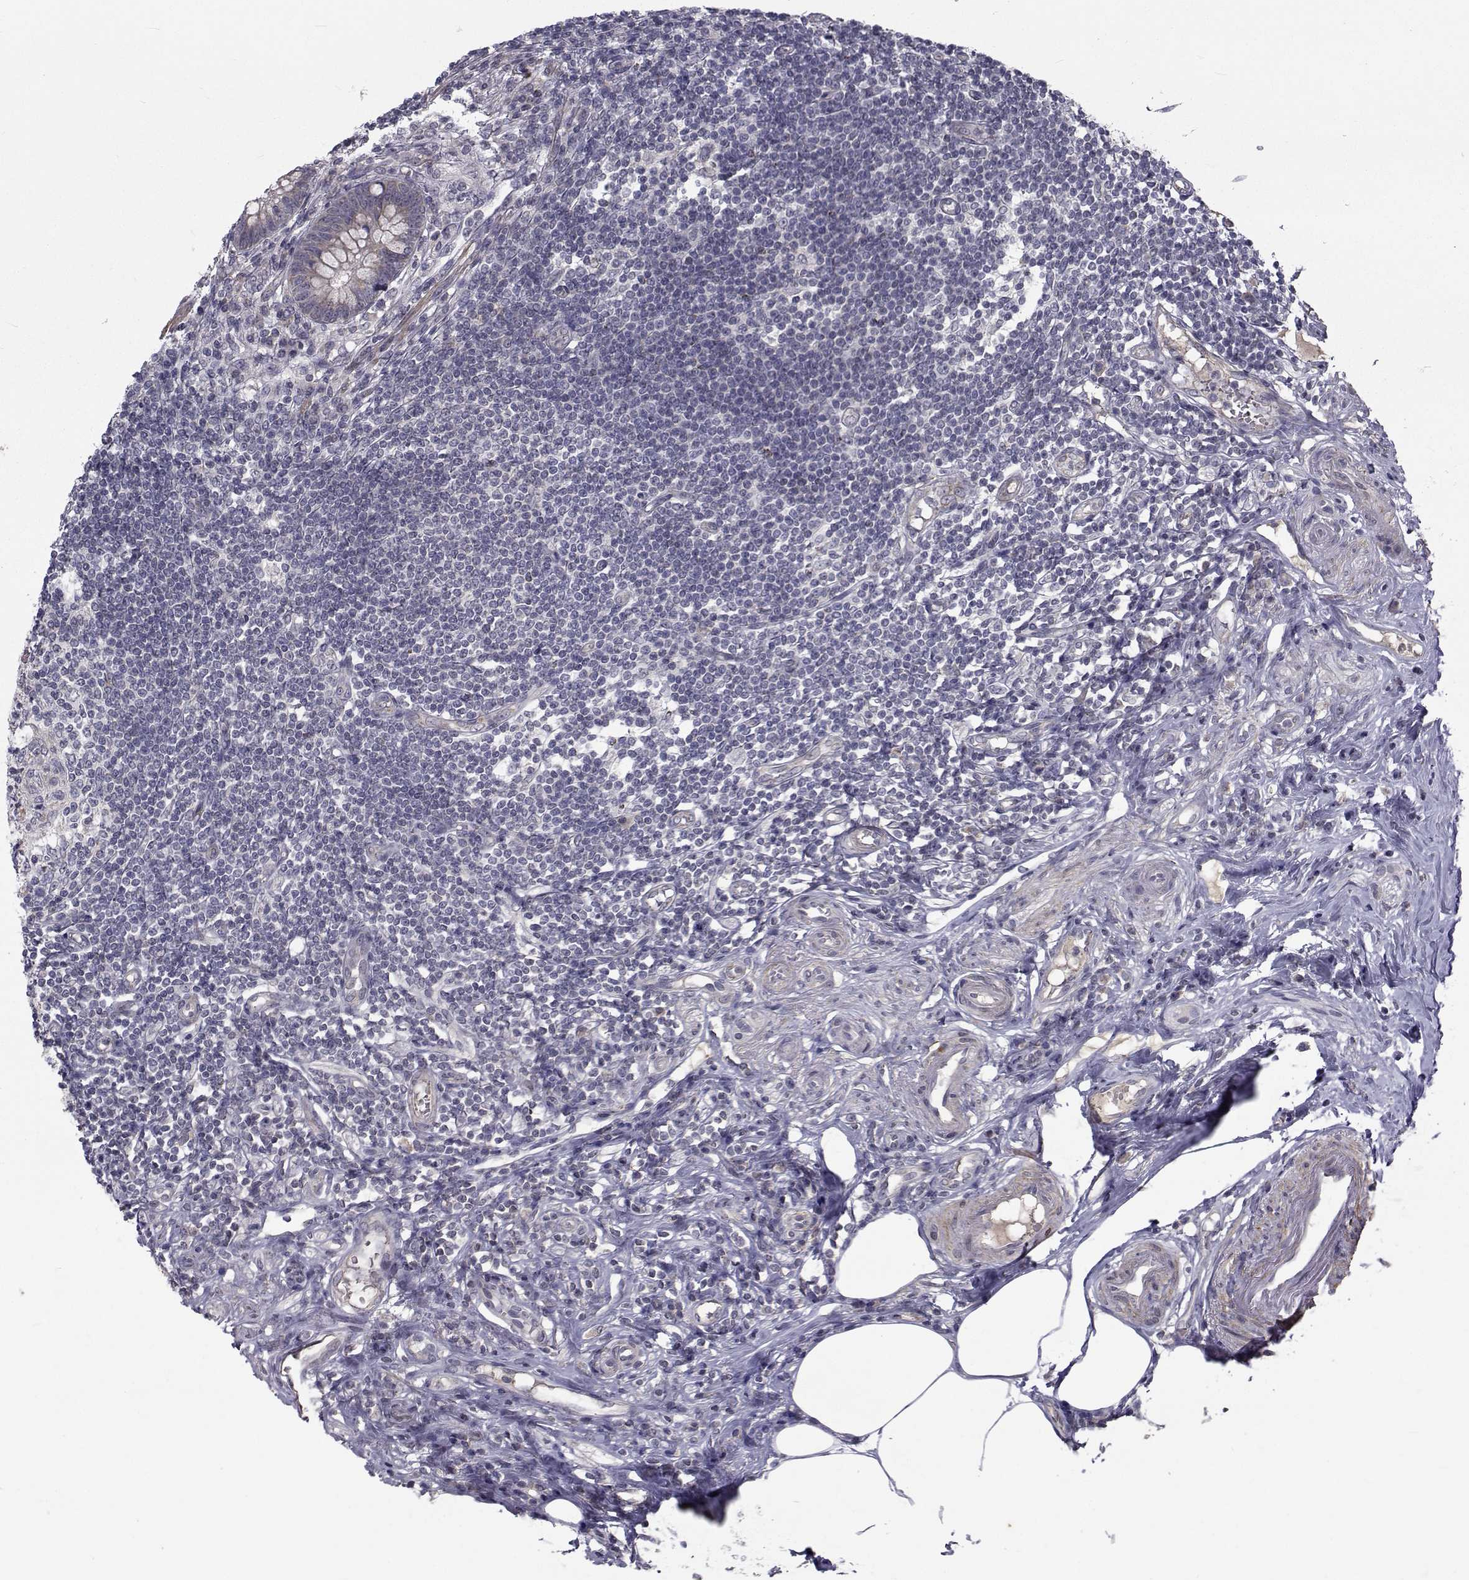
{"staining": {"intensity": "negative", "quantity": "none", "location": "none"}, "tissue": "appendix", "cell_type": "Glandular cells", "image_type": "normal", "snomed": [{"axis": "morphology", "description": "Normal tissue, NOS"}, {"axis": "topography", "description": "Appendix"}], "caption": "High power microscopy micrograph of an immunohistochemistry photomicrograph of unremarkable appendix, revealing no significant positivity in glandular cells.", "gene": "FDXR", "patient": {"sex": "female", "age": 57}}